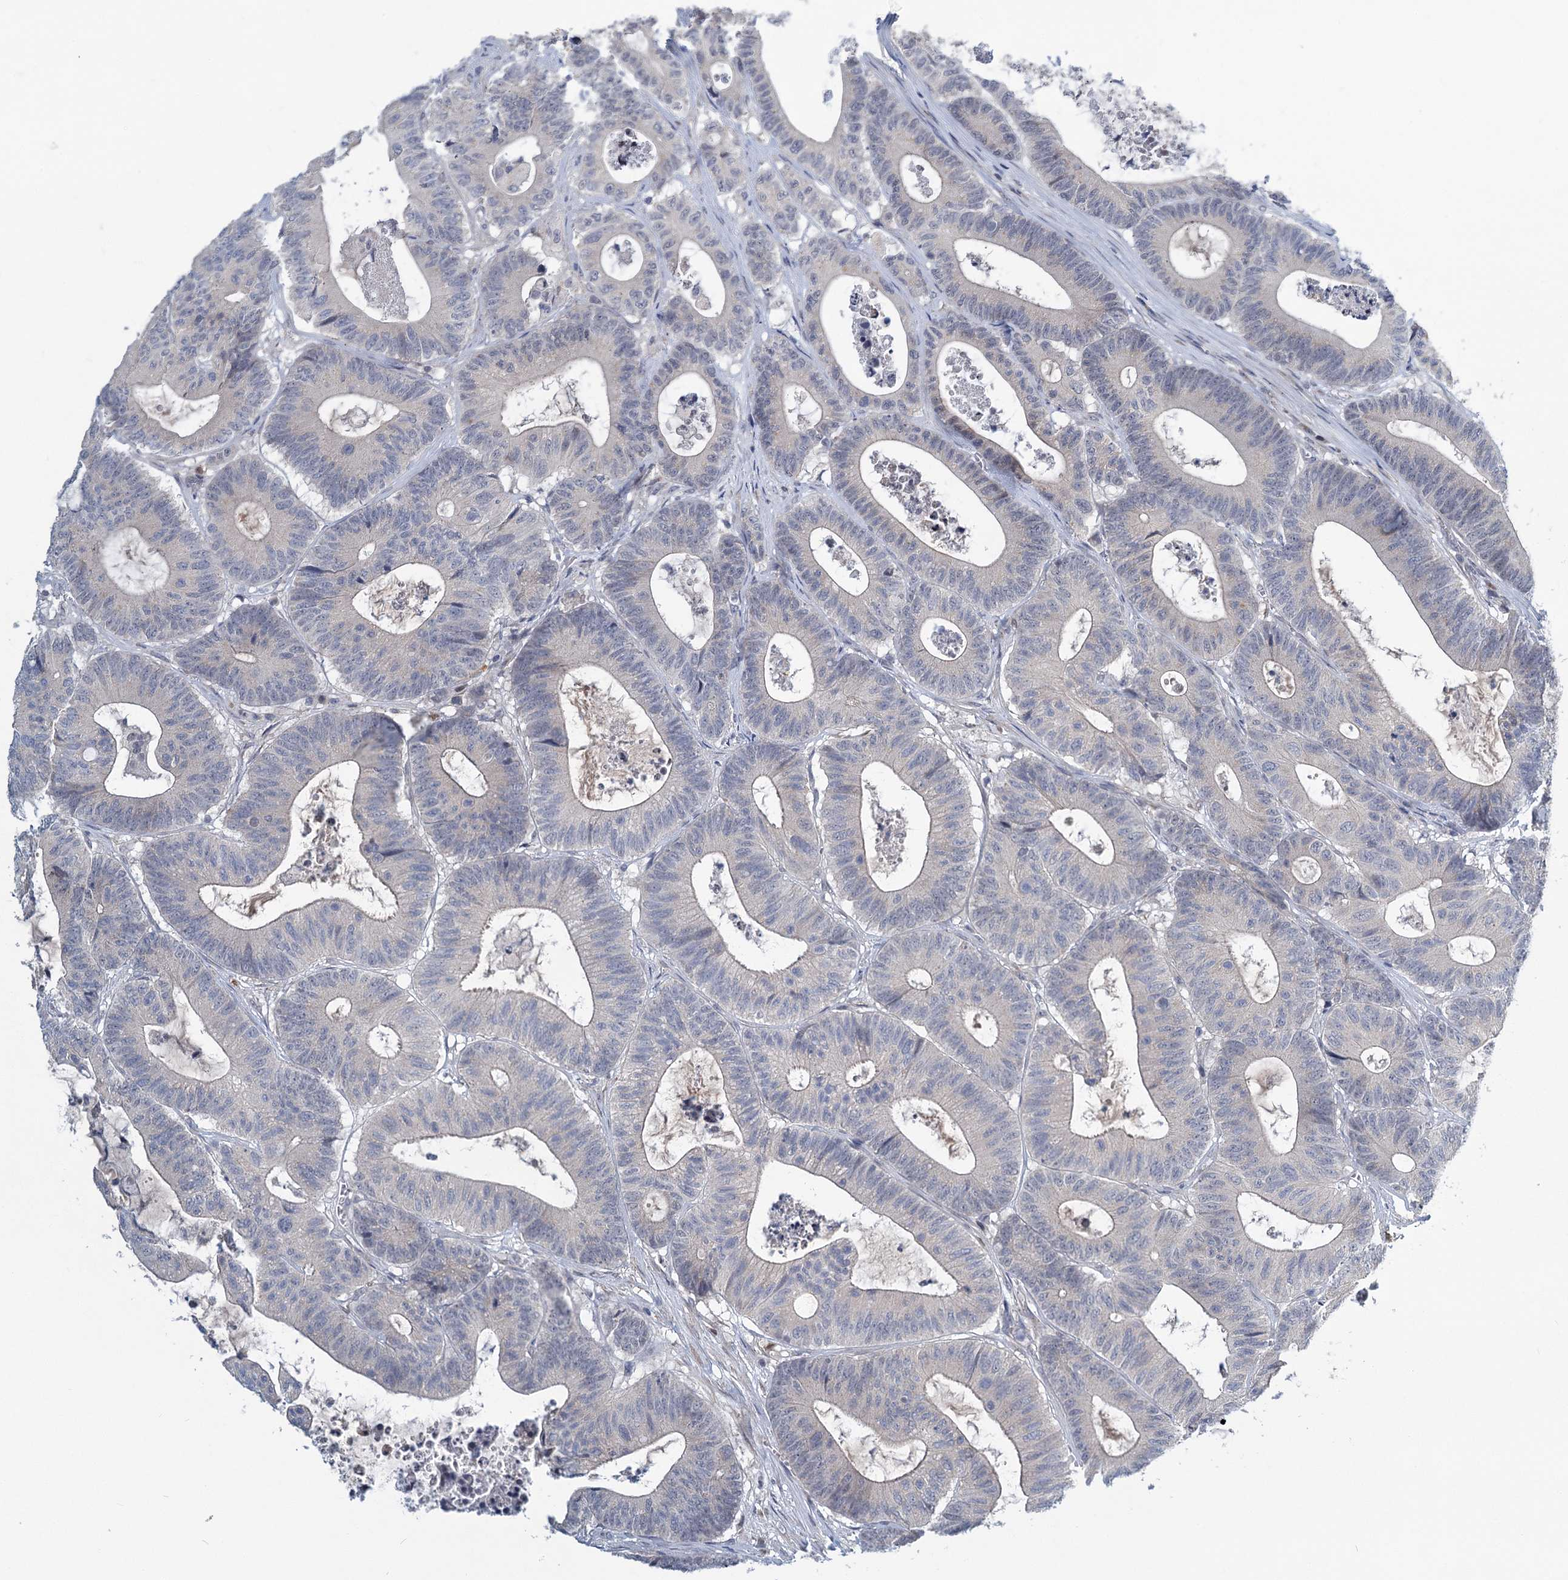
{"staining": {"intensity": "negative", "quantity": "none", "location": "none"}, "tissue": "colorectal cancer", "cell_type": "Tumor cells", "image_type": "cancer", "snomed": [{"axis": "morphology", "description": "Adenocarcinoma, NOS"}, {"axis": "topography", "description": "Colon"}], "caption": "The micrograph demonstrates no staining of tumor cells in adenocarcinoma (colorectal).", "gene": "STAP1", "patient": {"sex": "female", "age": 84}}